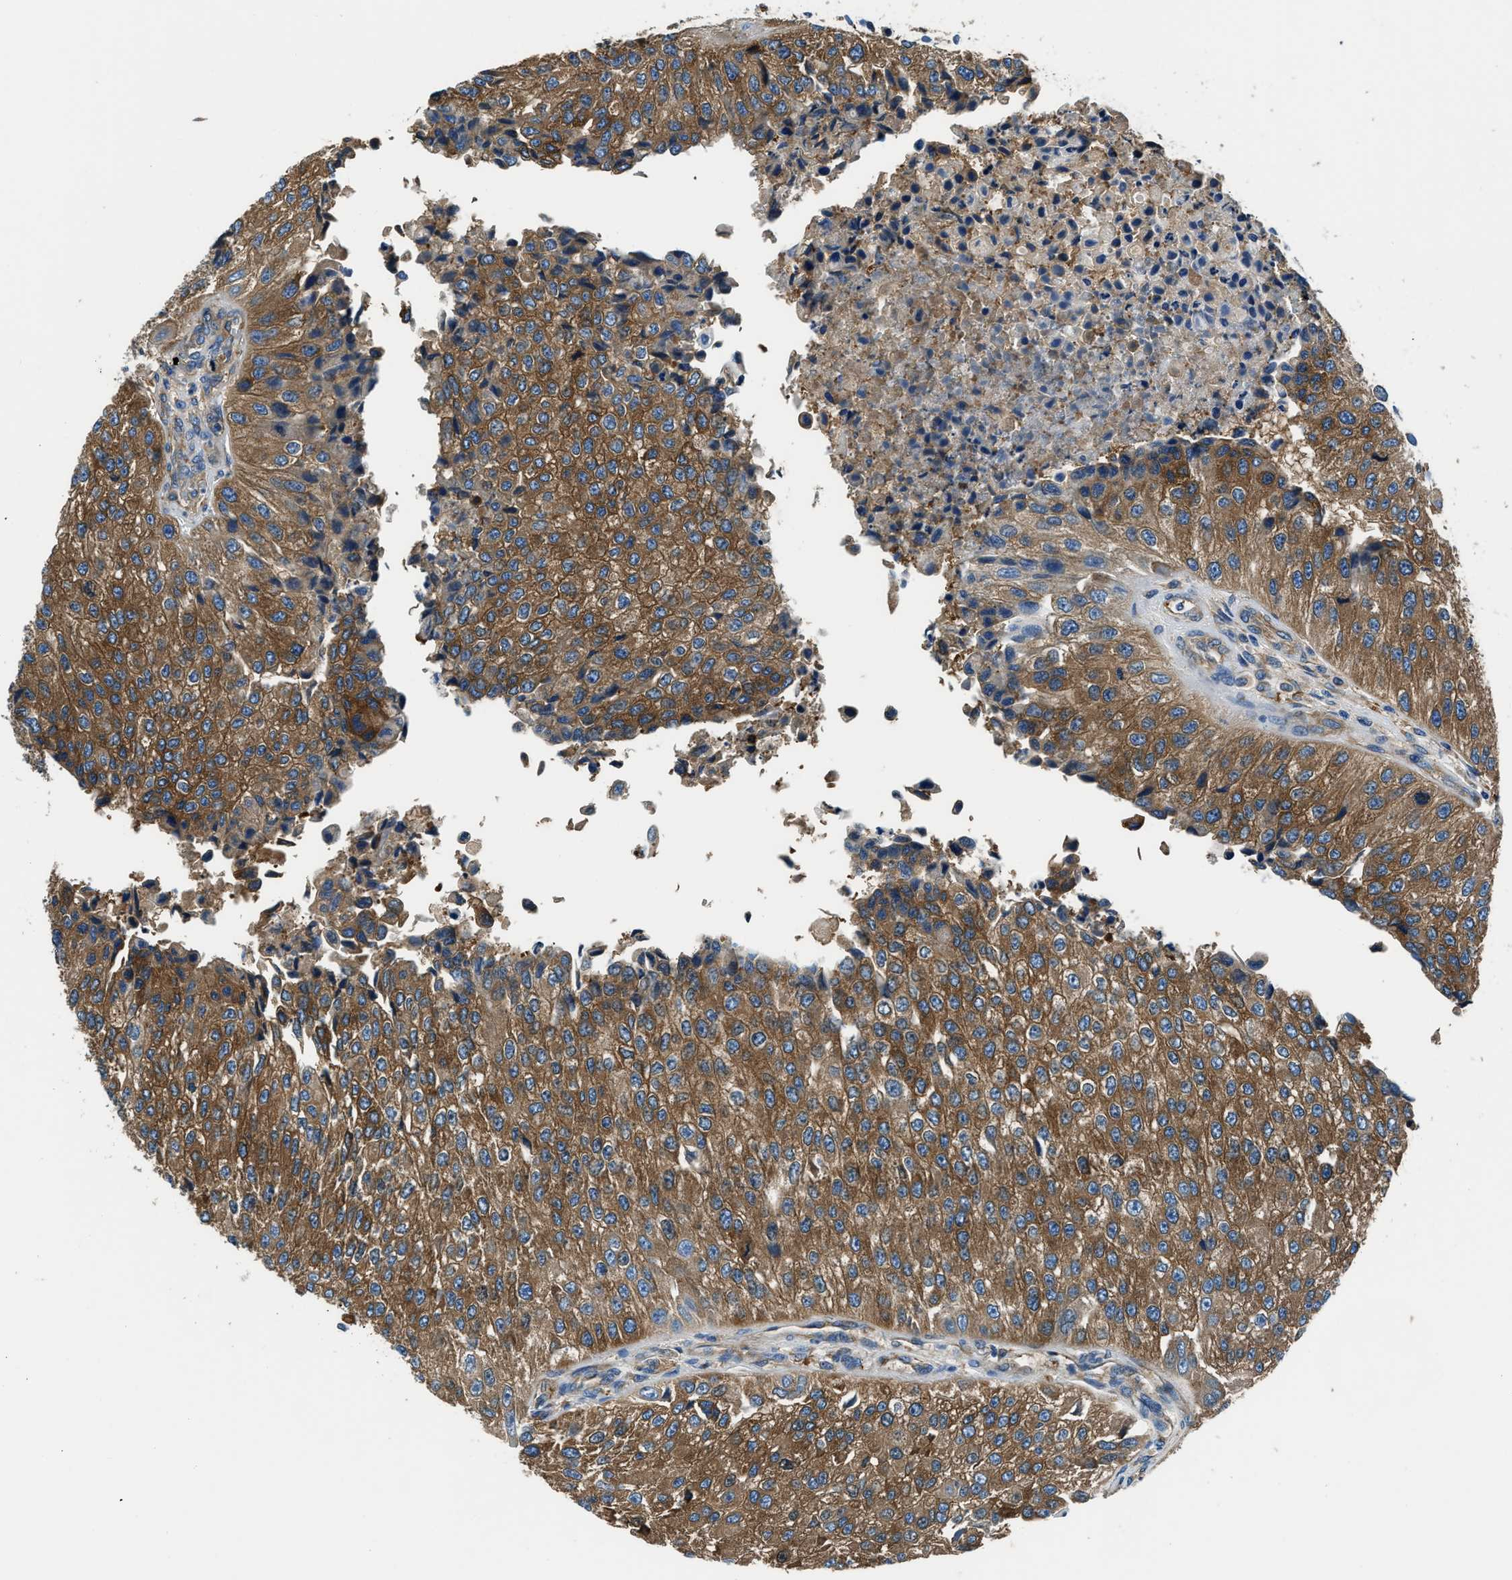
{"staining": {"intensity": "strong", "quantity": ">75%", "location": "cytoplasmic/membranous"}, "tissue": "urothelial cancer", "cell_type": "Tumor cells", "image_type": "cancer", "snomed": [{"axis": "morphology", "description": "Urothelial carcinoma, High grade"}, {"axis": "topography", "description": "Kidney"}, {"axis": "topography", "description": "Urinary bladder"}], "caption": "Immunohistochemistry staining of high-grade urothelial carcinoma, which reveals high levels of strong cytoplasmic/membranous positivity in about >75% of tumor cells indicating strong cytoplasmic/membranous protein positivity. The staining was performed using DAB (brown) for protein detection and nuclei were counterstained in hematoxylin (blue).", "gene": "EEA1", "patient": {"sex": "male", "age": 77}}